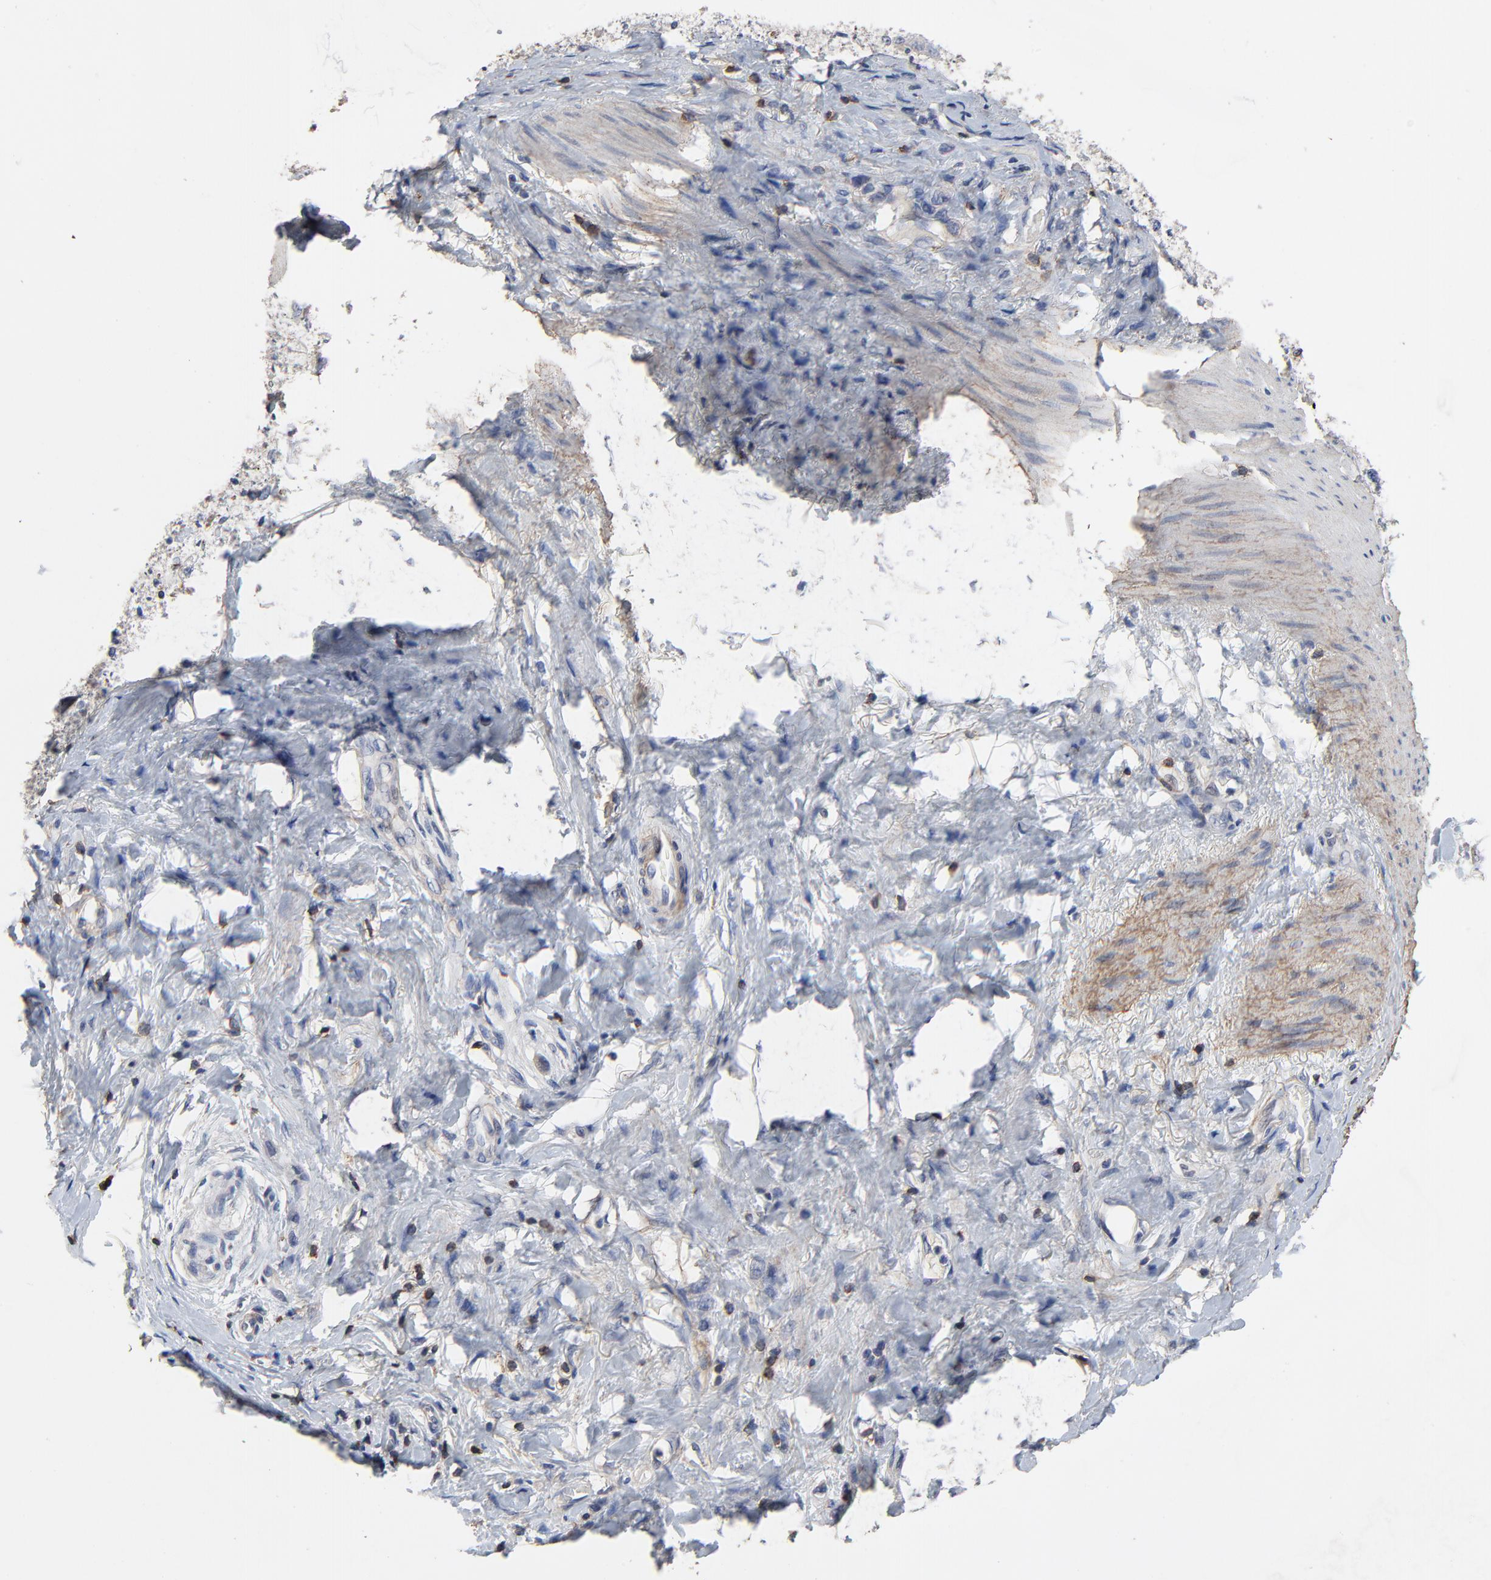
{"staining": {"intensity": "weak", "quantity": "25%-75%", "location": "cytoplasmic/membranous"}, "tissue": "stomach cancer", "cell_type": "Tumor cells", "image_type": "cancer", "snomed": [{"axis": "morphology", "description": "Normal tissue, NOS"}, {"axis": "morphology", "description": "Adenocarcinoma, NOS"}, {"axis": "morphology", "description": "Adenocarcinoma, High grade"}, {"axis": "topography", "description": "Stomach, upper"}, {"axis": "topography", "description": "Stomach"}], "caption": "The histopathology image exhibits immunohistochemical staining of stomach cancer. There is weak cytoplasmic/membranous positivity is seen in approximately 25%-75% of tumor cells.", "gene": "SKAP1", "patient": {"sex": "female", "age": 65}}